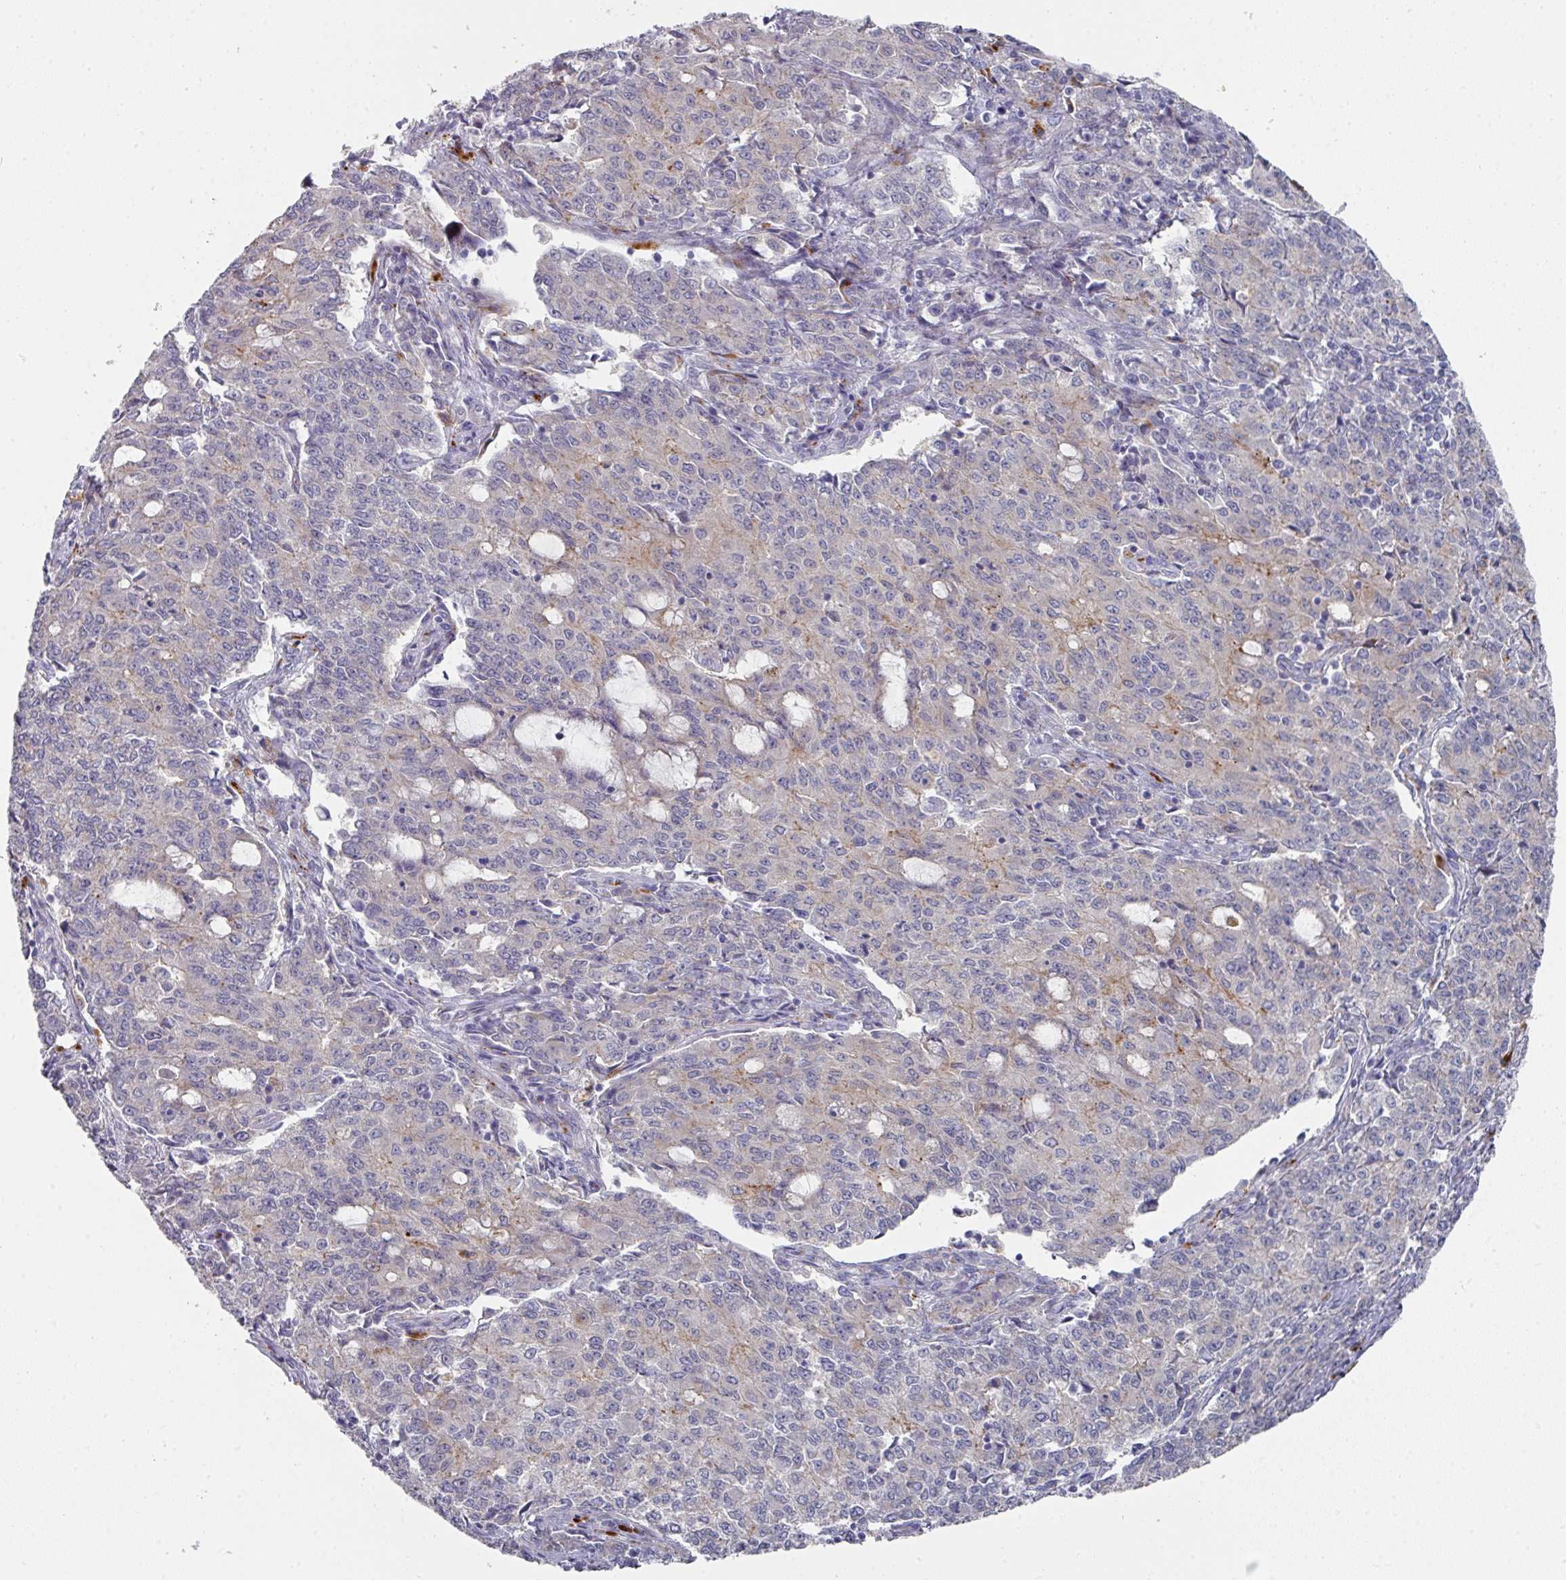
{"staining": {"intensity": "weak", "quantity": "<25%", "location": "cytoplasmic/membranous"}, "tissue": "endometrial cancer", "cell_type": "Tumor cells", "image_type": "cancer", "snomed": [{"axis": "morphology", "description": "Adenocarcinoma, NOS"}, {"axis": "topography", "description": "Endometrium"}], "caption": "There is no significant staining in tumor cells of endometrial cancer (adenocarcinoma). (Brightfield microscopy of DAB (3,3'-diaminobenzidine) immunohistochemistry at high magnification).", "gene": "NT5C1A", "patient": {"sex": "female", "age": 50}}